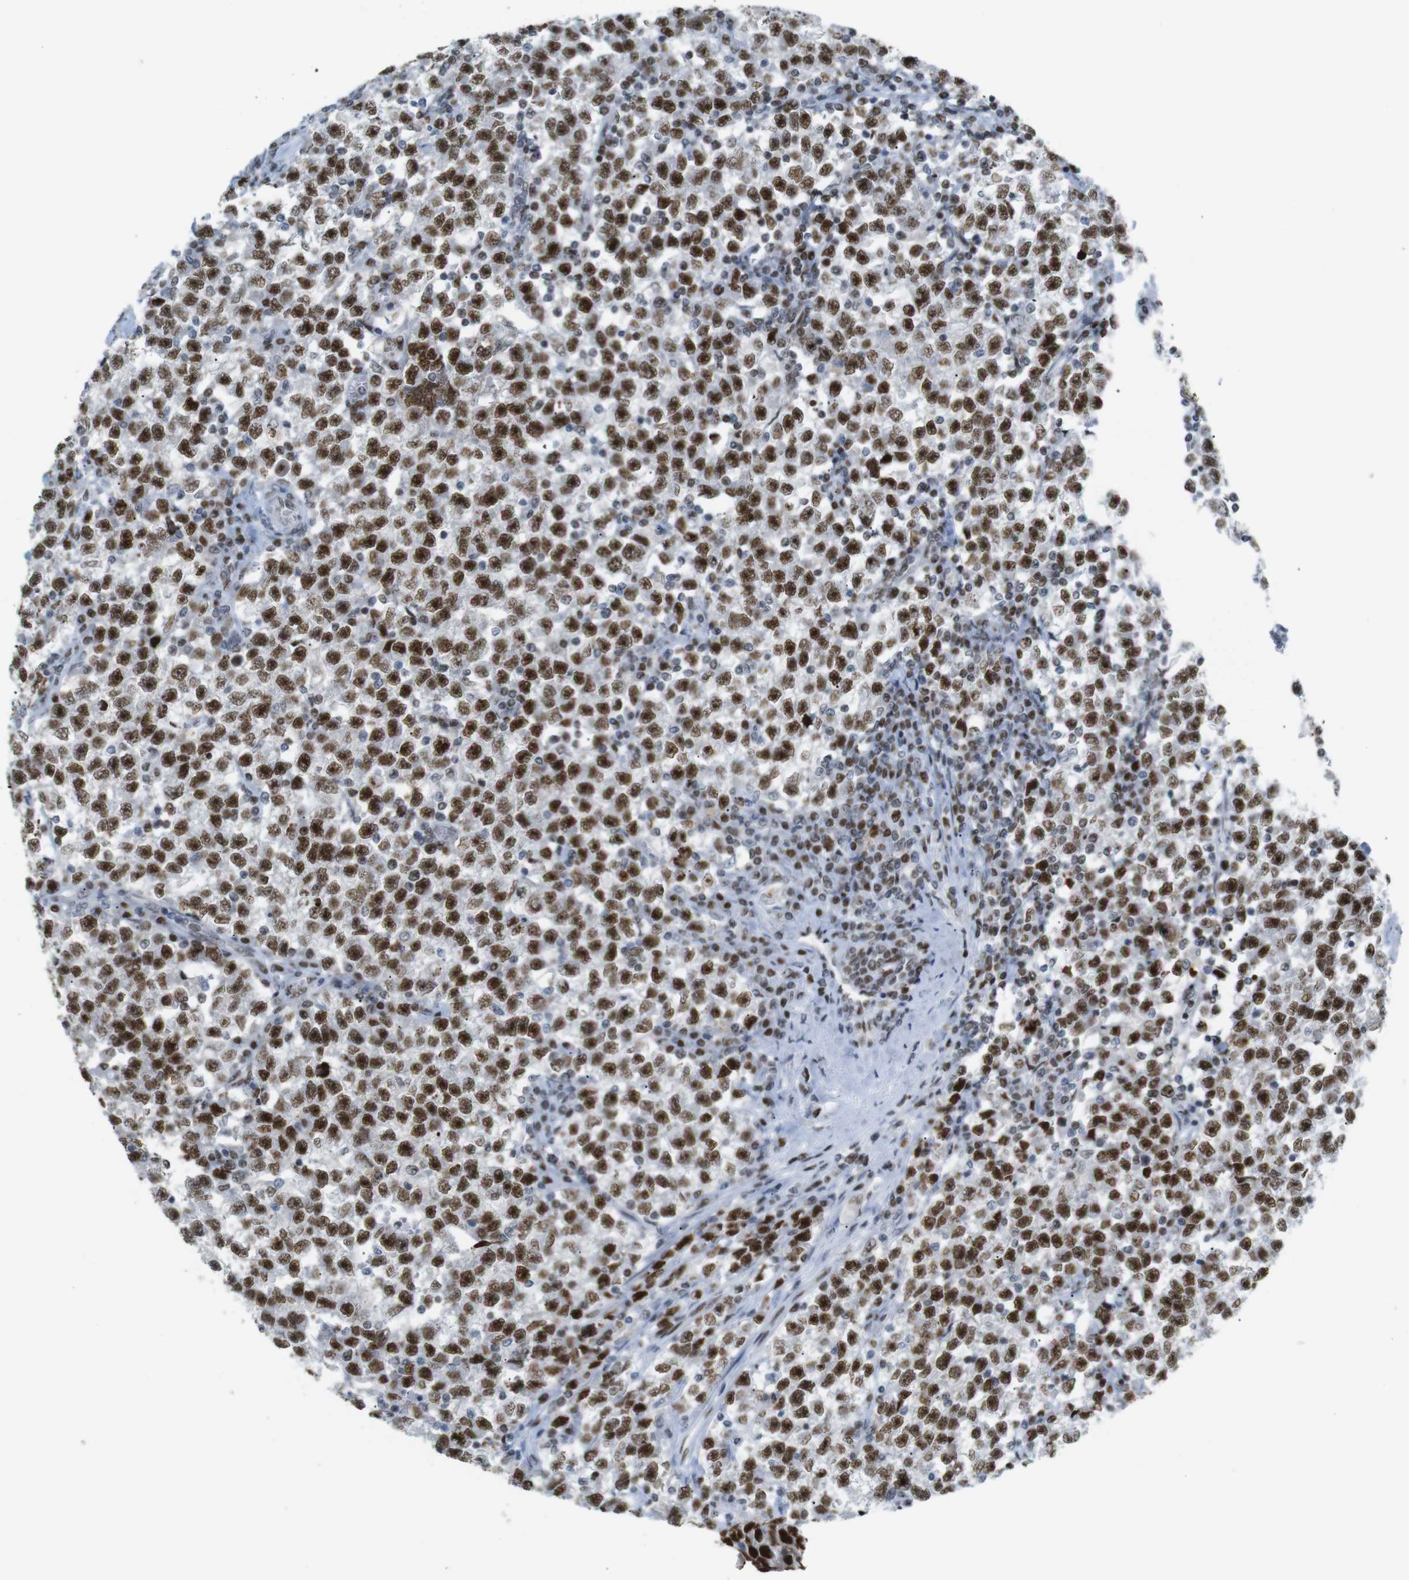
{"staining": {"intensity": "strong", "quantity": ">75%", "location": "nuclear"}, "tissue": "testis cancer", "cell_type": "Tumor cells", "image_type": "cancer", "snomed": [{"axis": "morphology", "description": "Seminoma, NOS"}, {"axis": "topography", "description": "Testis"}], "caption": "Protein expression analysis of testis cancer demonstrates strong nuclear staining in about >75% of tumor cells.", "gene": "RIOX2", "patient": {"sex": "male", "age": 22}}